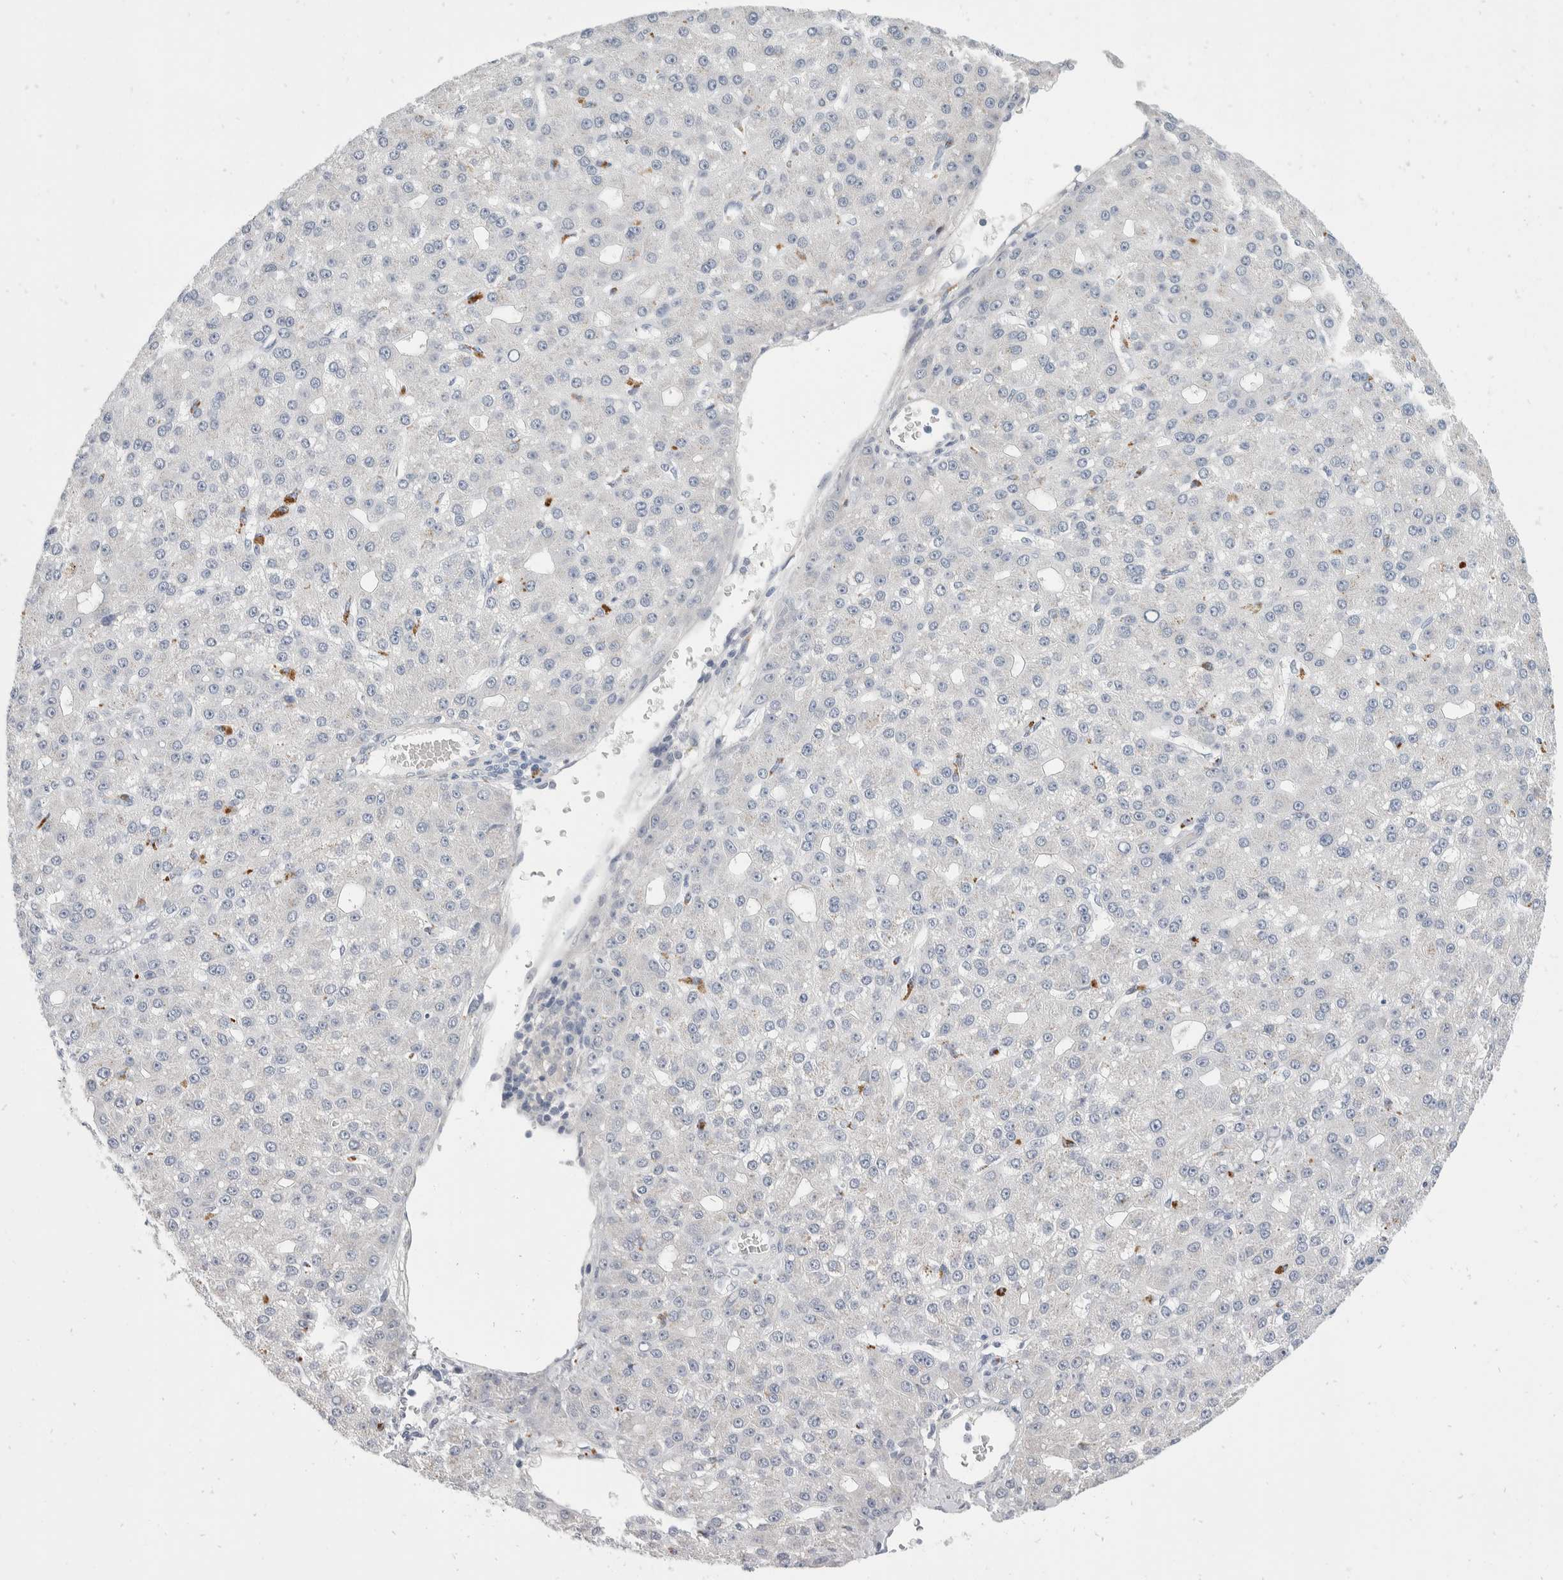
{"staining": {"intensity": "moderate", "quantity": "<25%", "location": "cytoplasmic/membranous"}, "tissue": "liver cancer", "cell_type": "Tumor cells", "image_type": "cancer", "snomed": [{"axis": "morphology", "description": "Carcinoma, Hepatocellular, NOS"}, {"axis": "topography", "description": "Liver"}], "caption": "An image of hepatocellular carcinoma (liver) stained for a protein exhibits moderate cytoplasmic/membranous brown staining in tumor cells.", "gene": "CATSPERD", "patient": {"sex": "male", "age": 67}}